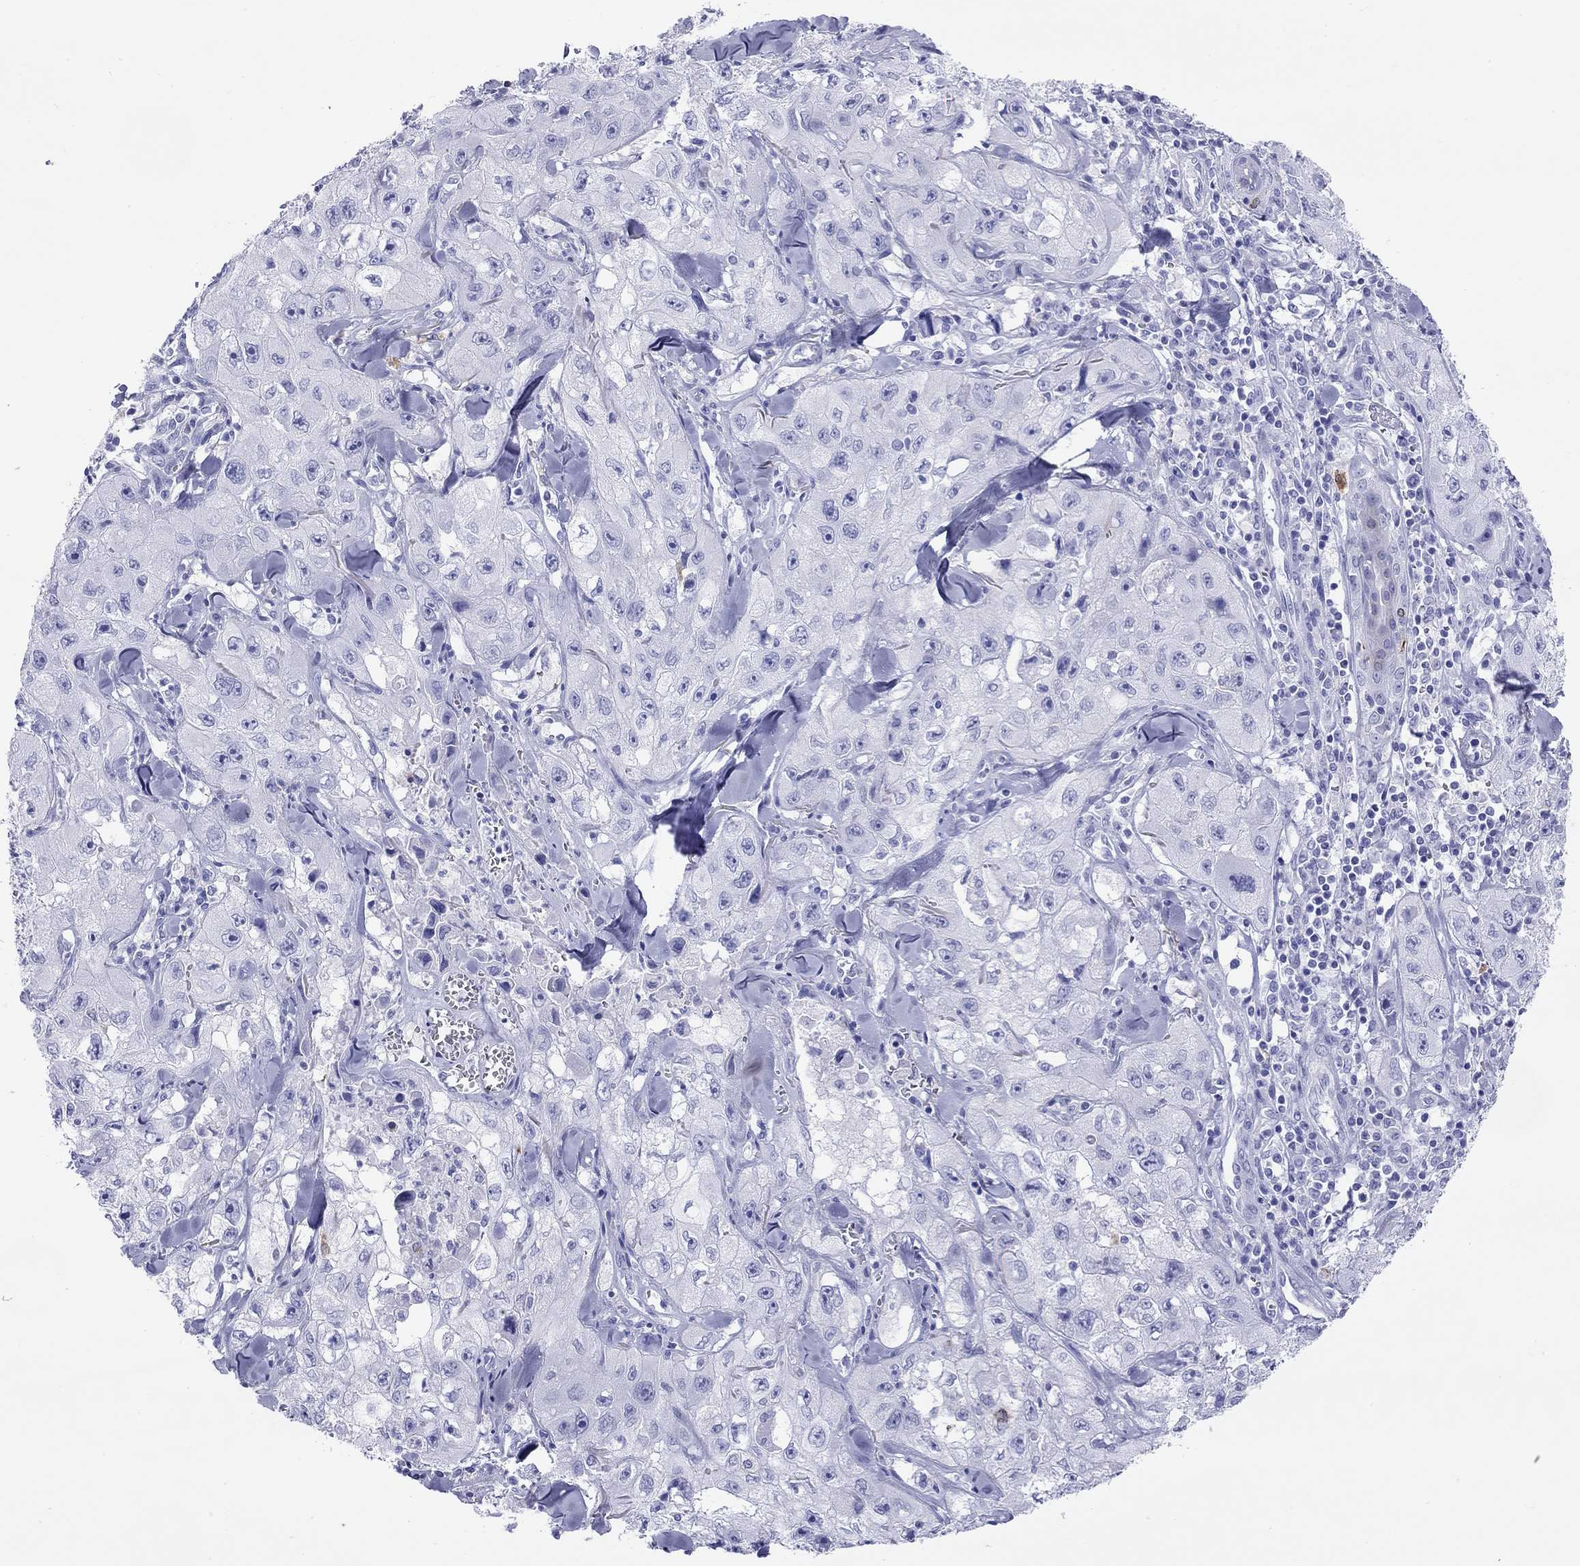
{"staining": {"intensity": "negative", "quantity": "none", "location": "none"}, "tissue": "skin cancer", "cell_type": "Tumor cells", "image_type": "cancer", "snomed": [{"axis": "morphology", "description": "Squamous cell carcinoma, NOS"}, {"axis": "topography", "description": "Skin"}, {"axis": "topography", "description": "Subcutis"}], "caption": "Protein analysis of squamous cell carcinoma (skin) displays no significant expression in tumor cells. (DAB immunohistochemistry visualized using brightfield microscopy, high magnification).", "gene": "HLA-DQB2", "patient": {"sex": "male", "age": 73}}